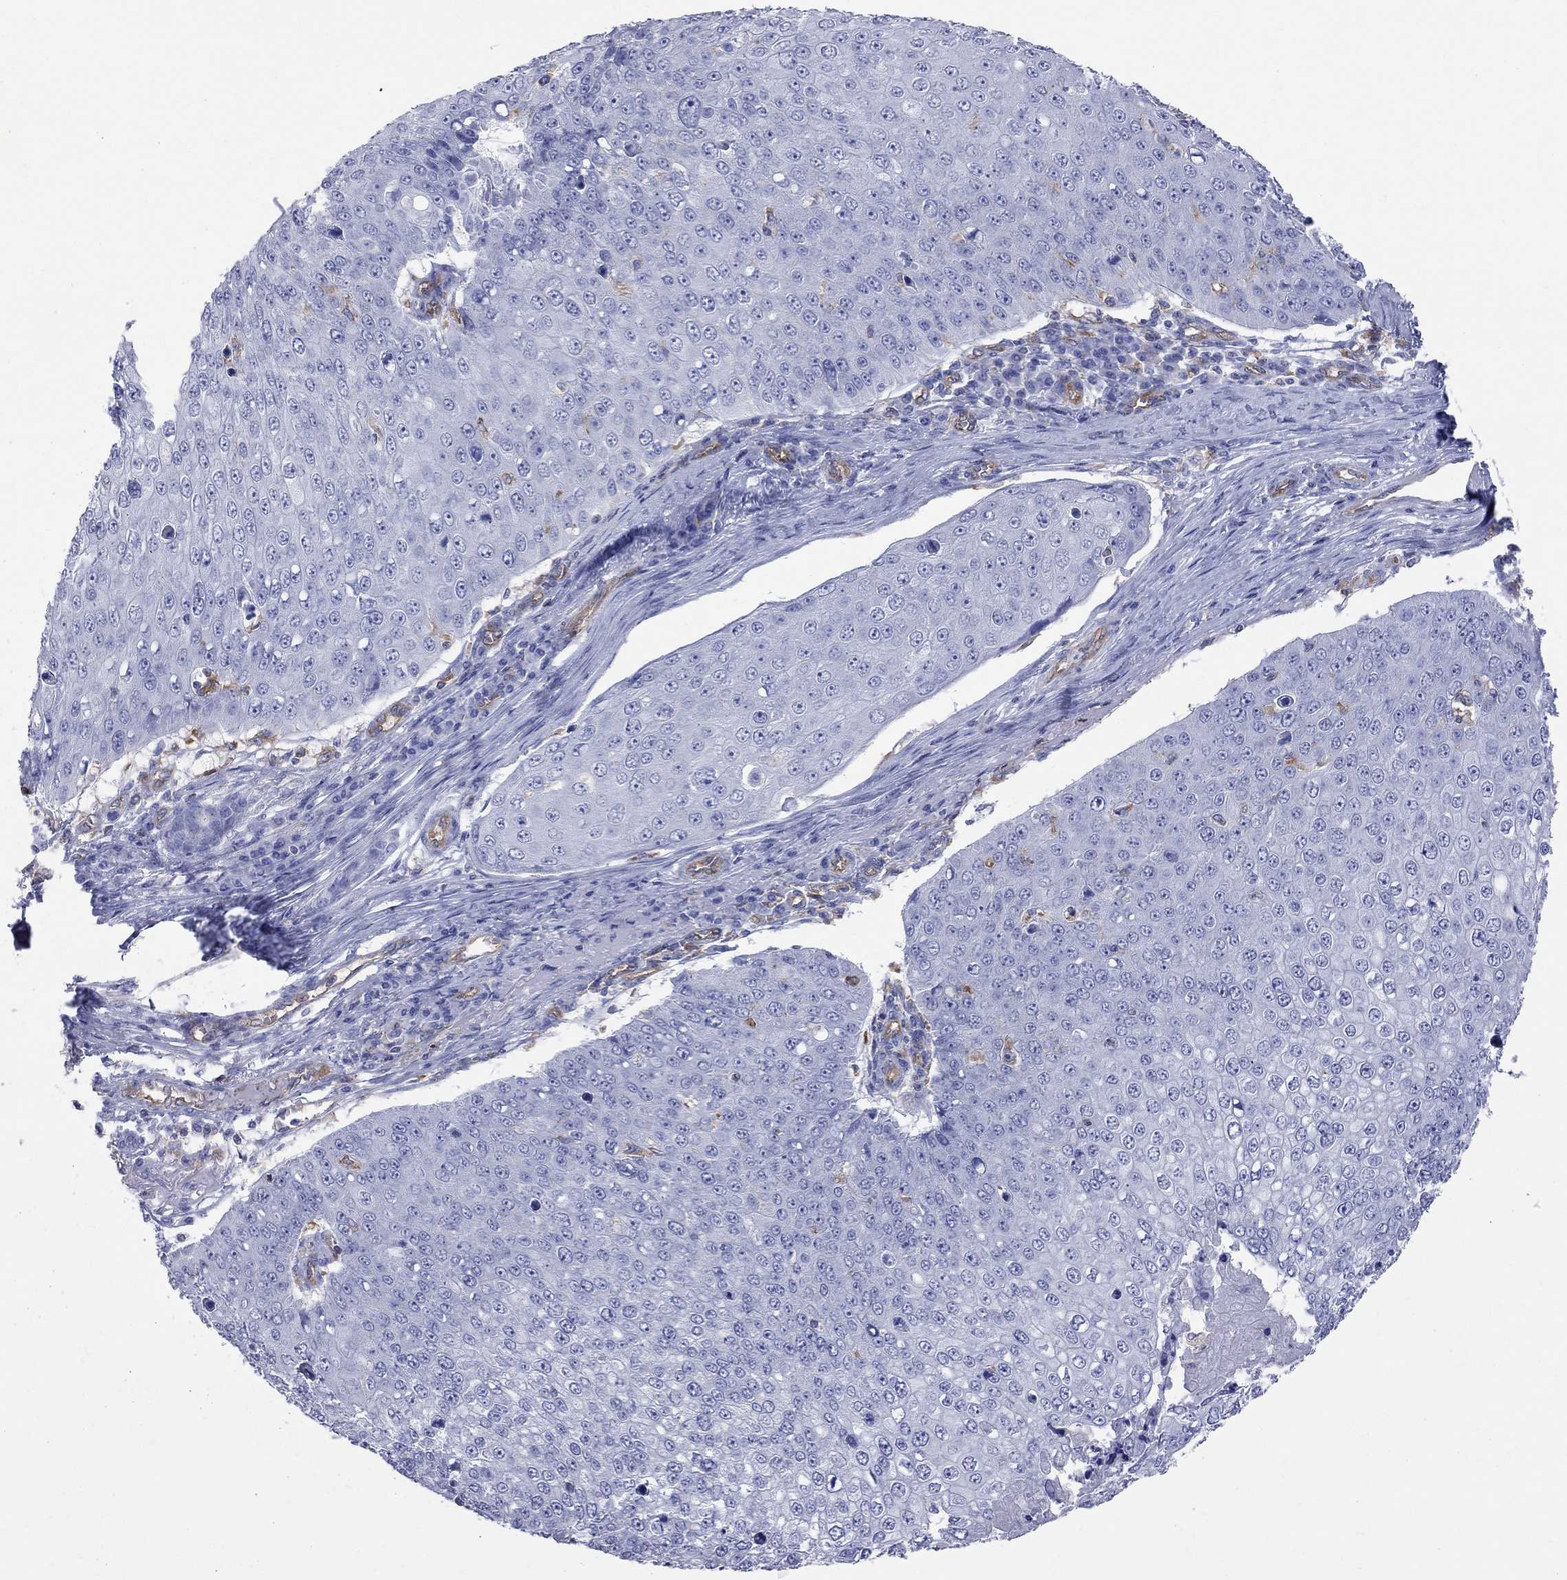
{"staining": {"intensity": "negative", "quantity": "none", "location": "none"}, "tissue": "skin cancer", "cell_type": "Tumor cells", "image_type": "cancer", "snomed": [{"axis": "morphology", "description": "Squamous cell carcinoma, NOS"}, {"axis": "topography", "description": "Skin"}], "caption": "An IHC histopathology image of squamous cell carcinoma (skin) is shown. There is no staining in tumor cells of squamous cell carcinoma (skin). (Stains: DAB IHC with hematoxylin counter stain, Microscopy: brightfield microscopy at high magnification).", "gene": "ABI3", "patient": {"sex": "male", "age": 71}}